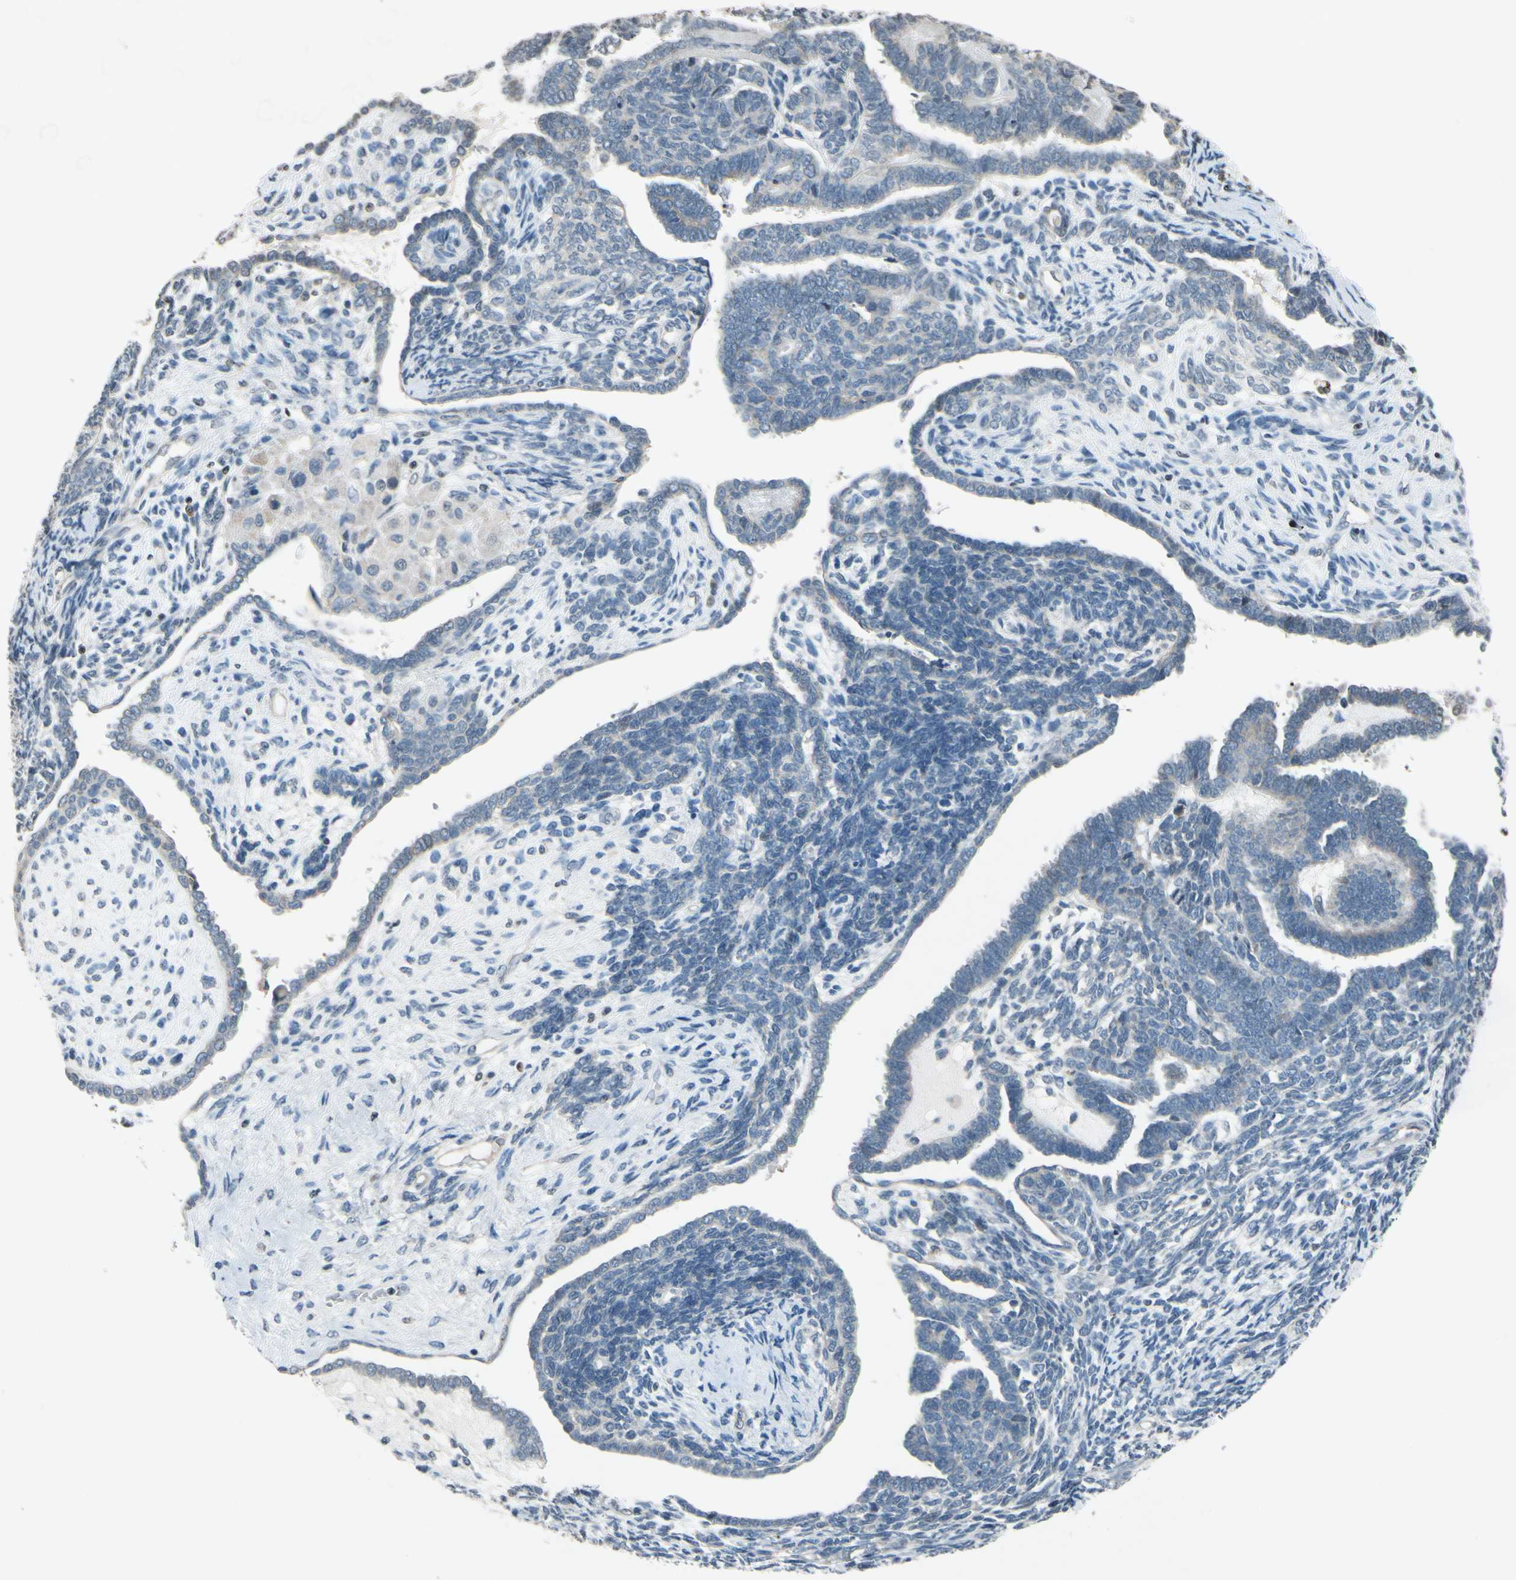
{"staining": {"intensity": "weak", "quantity": ">75%", "location": "cytoplasmic/membranous"}, "tissue": "endometrial cancer", "cell_type": "Tumor cells", "image_type": "cancer", "snomed": [{"axis": "morphology", "description": "Neoplasm, malignant, NOS"}, {"axis": "topography", "description": "Endometrium"}], "caption": "Immunohistochemistry (IHC) image of human endometrial neoplasm (malignant) stained for a protein (brown), which shows low levels of weak cytoplasmic/membranous positivity in approximately >75% of tumor cells.", "gene": "CLDN11", "patient": {"sex": "female", "age": 74}}